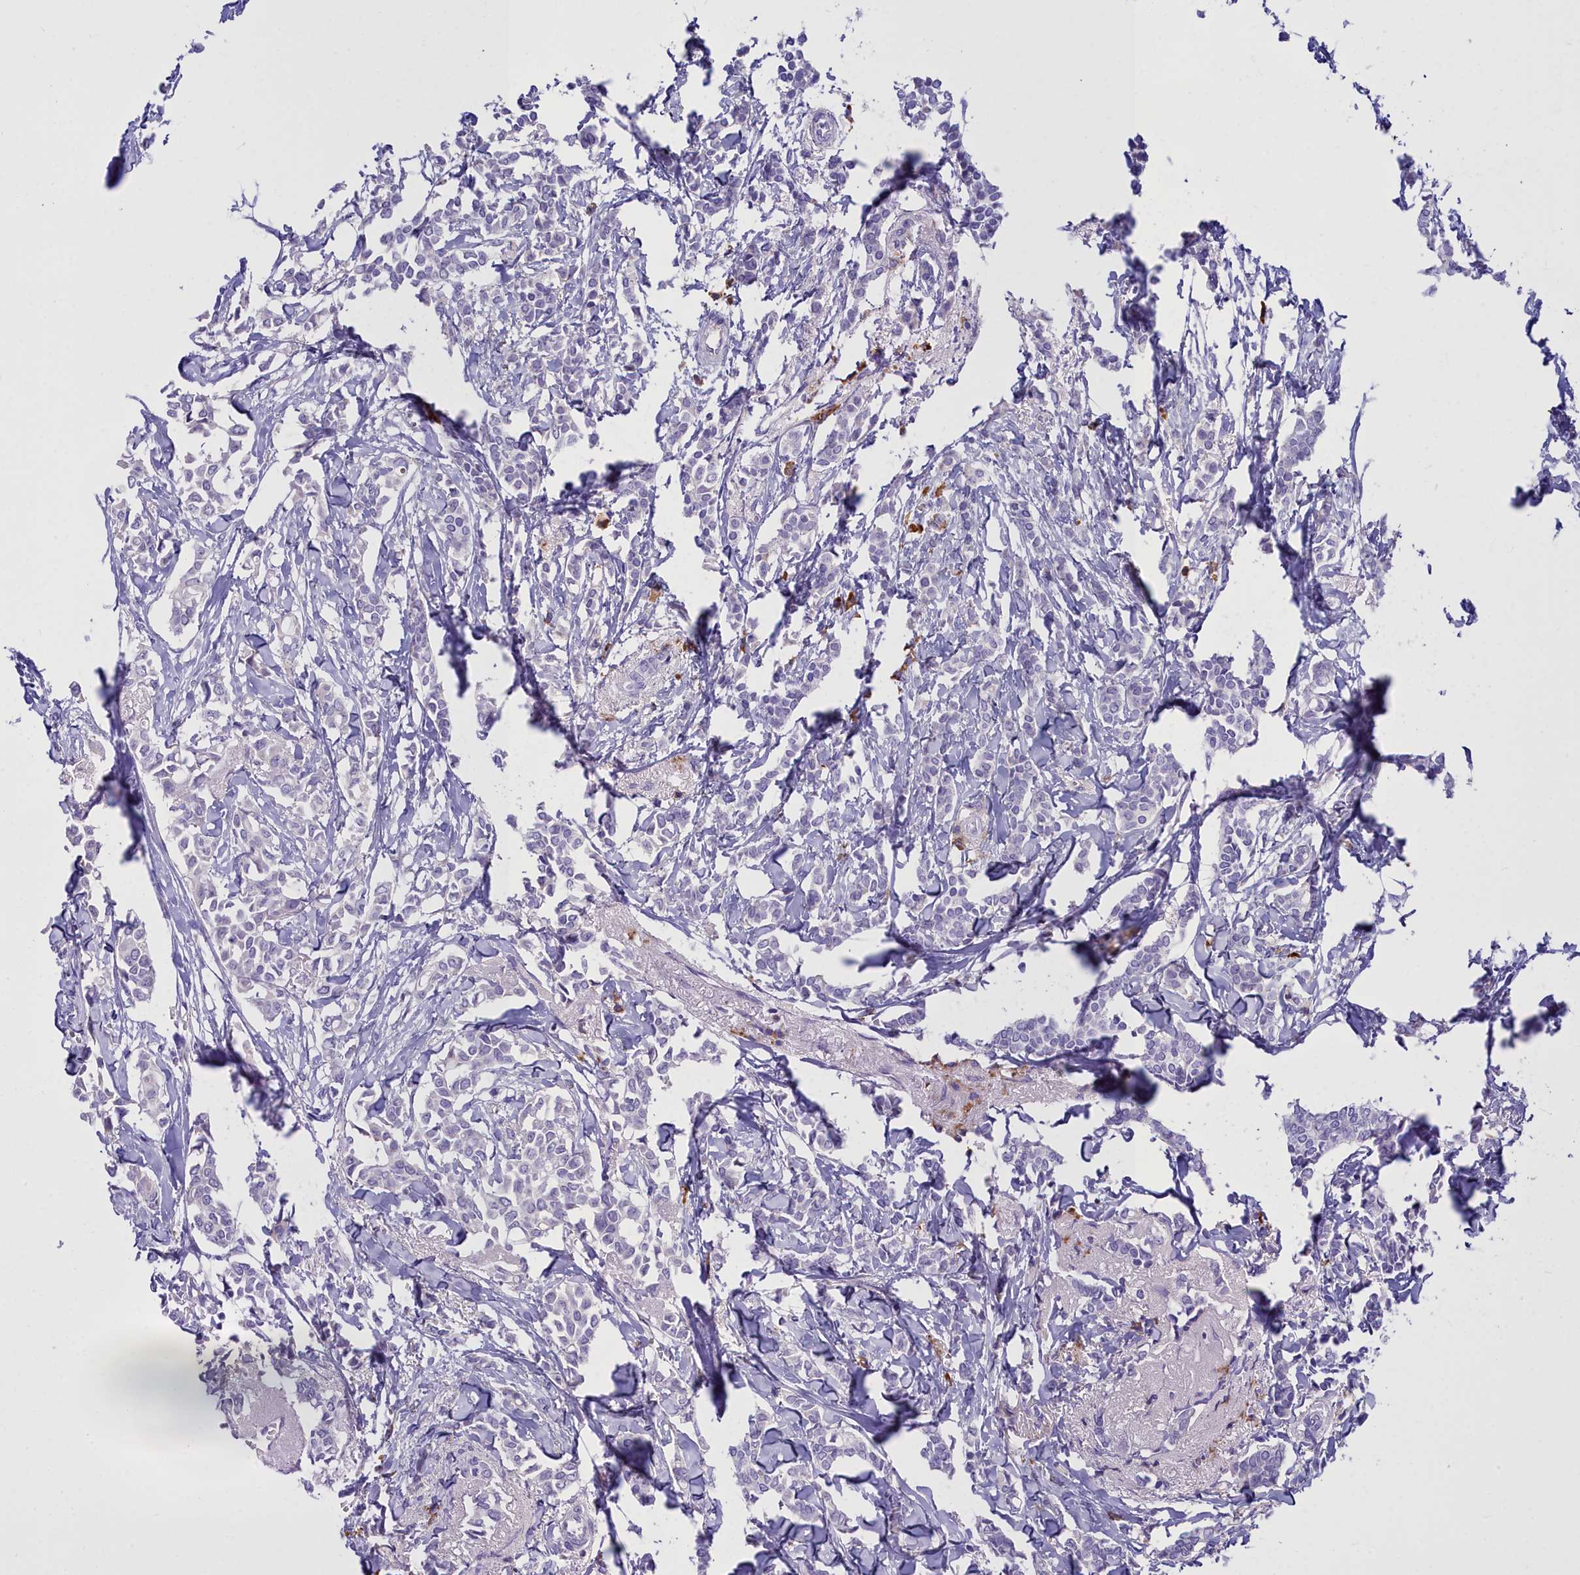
{"staining": {"intensity": "negative", "quantity": "none", "location": "none"}, "tissue": "breast cancer", "cell_type": "Tumor cells", "image_type": "cancer", "snomed": [{"axis": "morphology", "description": "Duct carcinoma"}, {"axis": "topography", "description": "Breast"}], "caption": "This is a image of IHC staining of breast cancer, which shows no staining in tumor cells.", "gene": "CD5", "patient": {"sex": "female", "age": 41}}